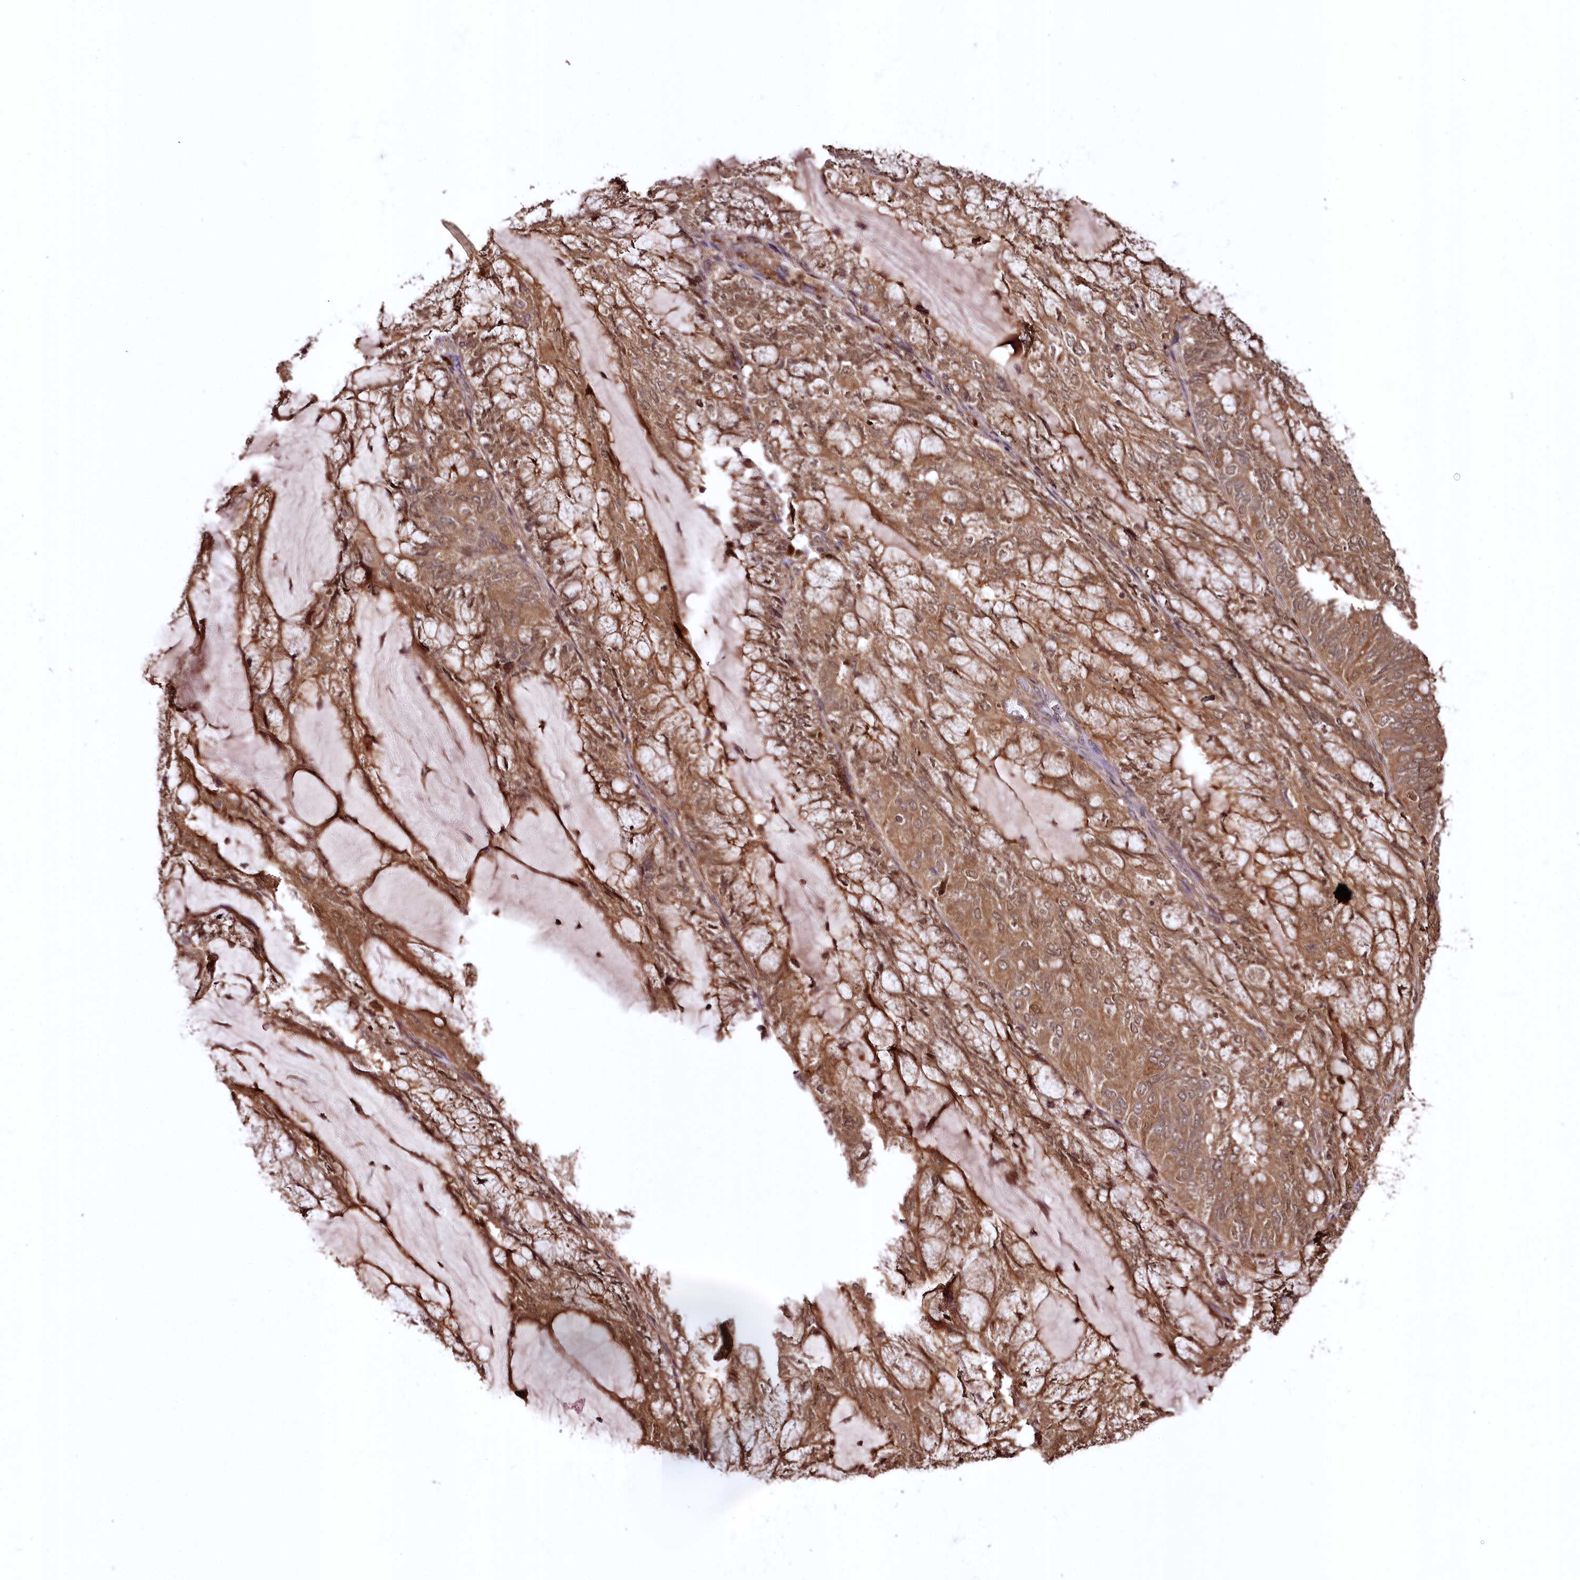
{"staining": {"intensity": "moderate", "quantity": ">75%", "location": "cytoplasmic/membranous"}, "tissue": "endometrial cancer", "cell_type": "Tumor cells", "image_type": "cancer", "snomed": [{"axis": "morphology", "description": "Adenocarcinoma, NOS"}, {"axis": "topography", "description": "Endometrium"}], "caption": "High-power microscopy captured an immunohistochemistry (IHC) photomicrograph of endometrial adenocarcinoma, revealing moderate cytoplasmic/membranous positivity in approximately >75% of tumor cells. Immunohistochemistry stains the protein of interest in brown and the nuclei are stained blue.", "gene": "TTC12", "patient": {"sex": "female", "age": 81}}